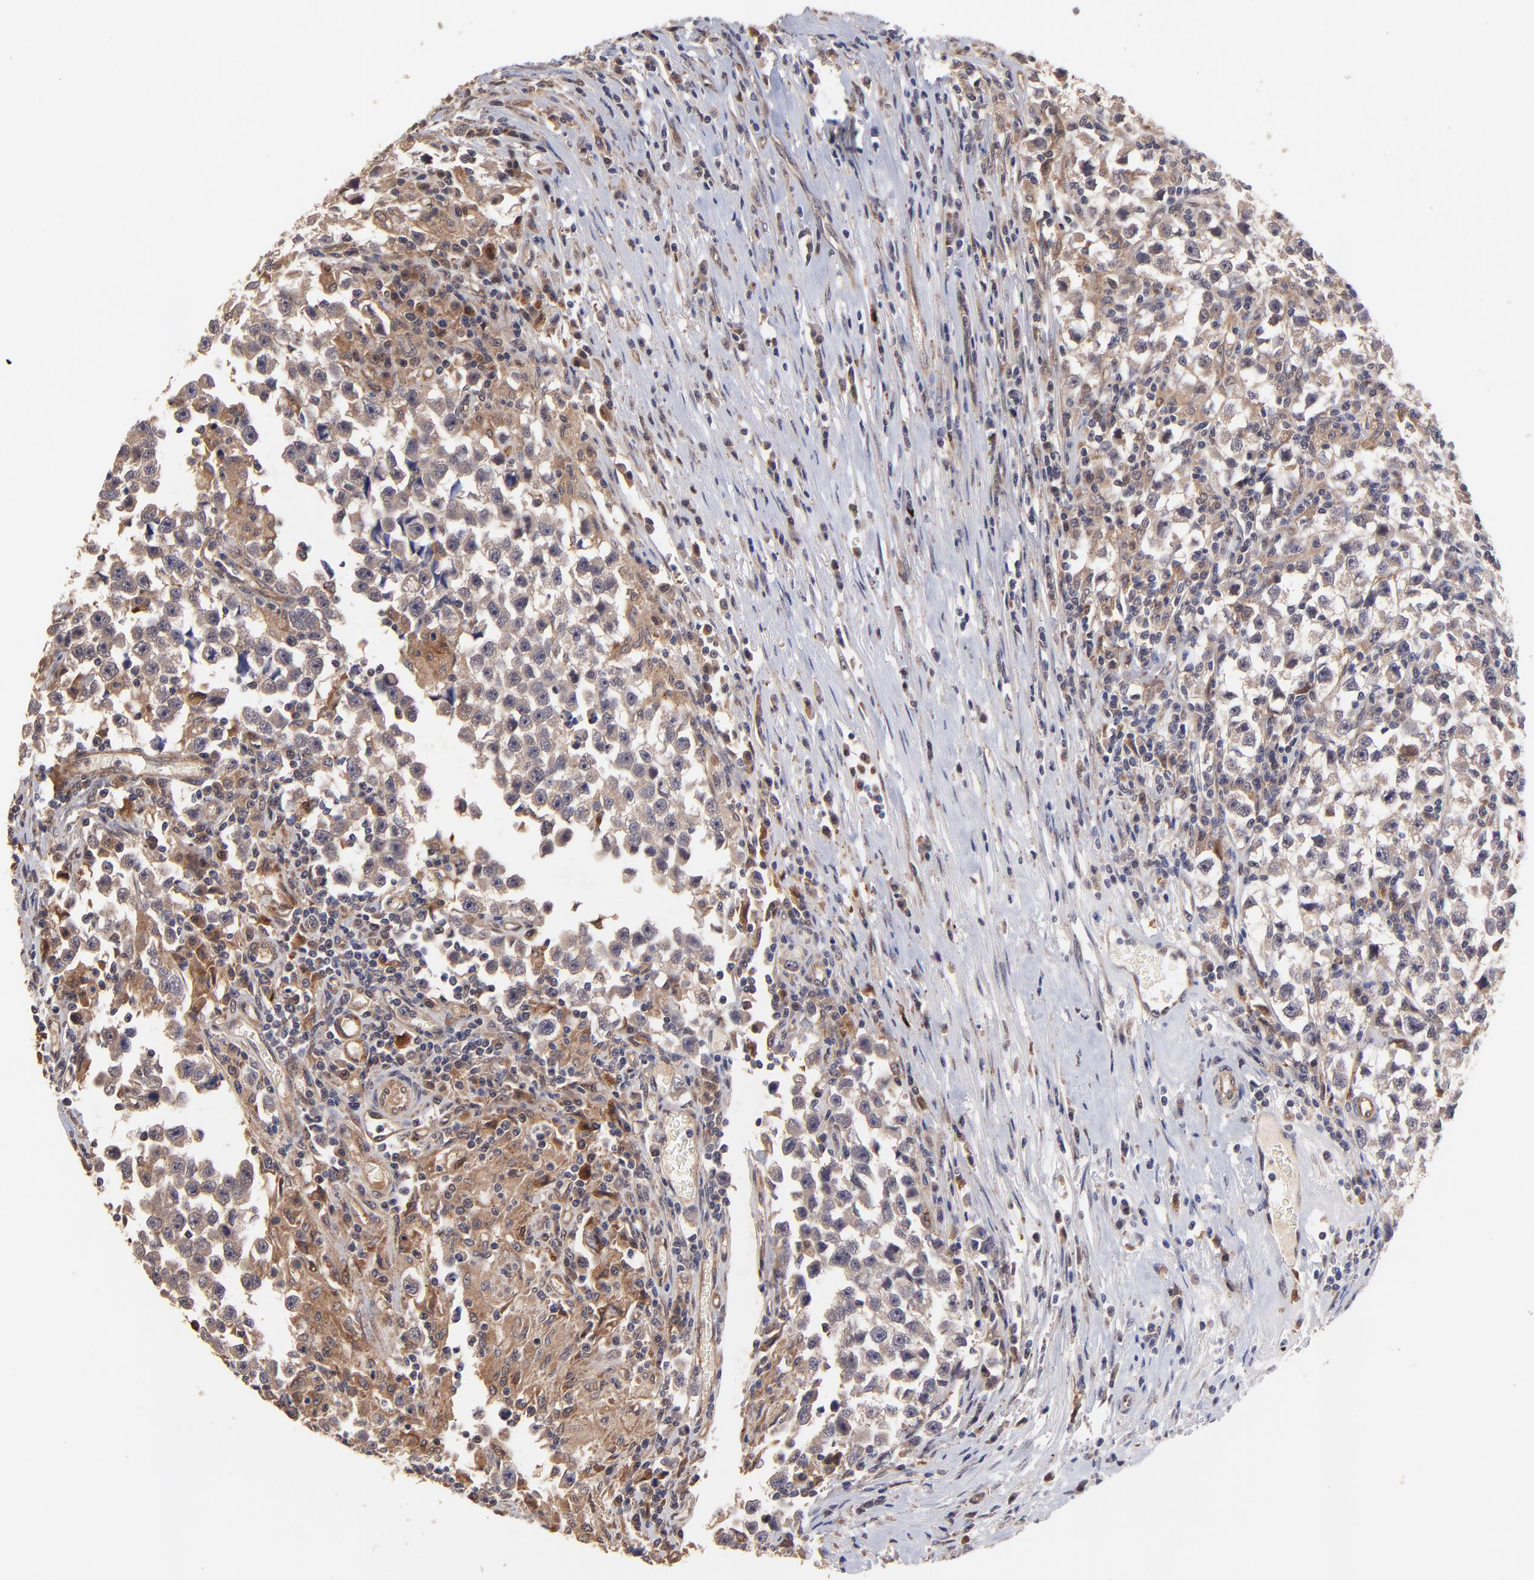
{"staining": {"intensity": "weak", "quantity": ">75%", "location": "cytoplasmic/membranous"}, "tissue": "testis cancer", "cell_type": "Tumor cells", "image_type": "cancer", "snomed": [{"axis": "morphology", "description": "Seminoma, NOS"}, {"axis": "topography", "description": "Testis"}], "caption": "Immunohistochemical staining of human testis cancer (seminoma) displays weak cytoplasmic/membranous protein staining in about >75% of tumor cells.", "gene": "ZNF747", "patient": {"sex": "male", "age": 33}}